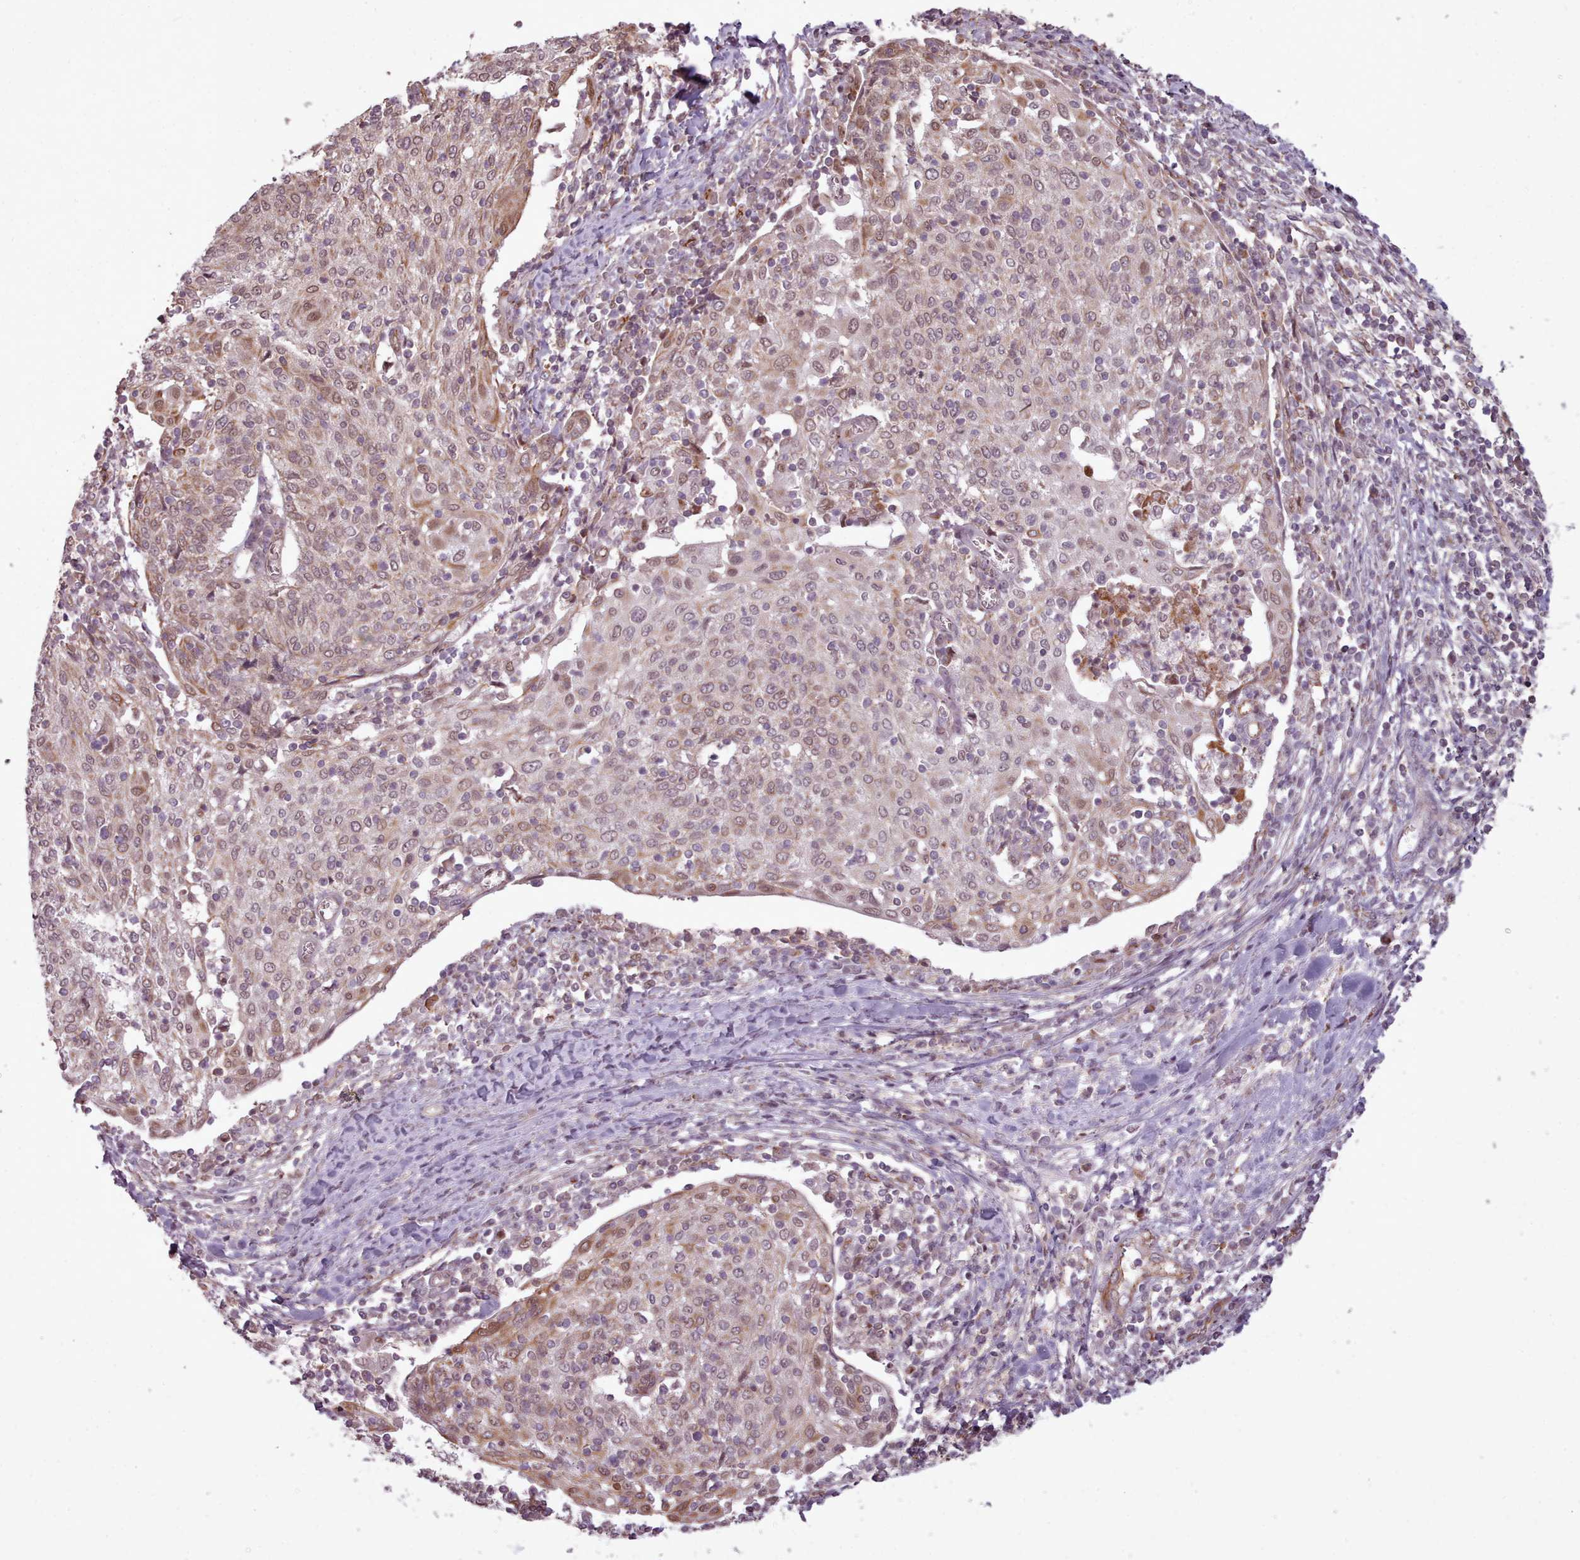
{"staining": {"intensity": "weak", "quantity": "<25%", "location": "cytoplasmic/membranous"}, "tissue": "cervical cancer", "cell_type": "Tumor cells", "image_type": "cancer", "snomed": [{"axis": "morphology", "description": "Squamous cell carcinoma, NOS"}, {"axis": "topography", "description": "Cervix"}], "caption": "The photomicrograph demonstrates no staining of tumor cells in cervical cancer. (DAB immunohistochemistry (IHC), high magnification).", "gene": "ZMYM4", "patient": {"sex": "female", "age": 52}}